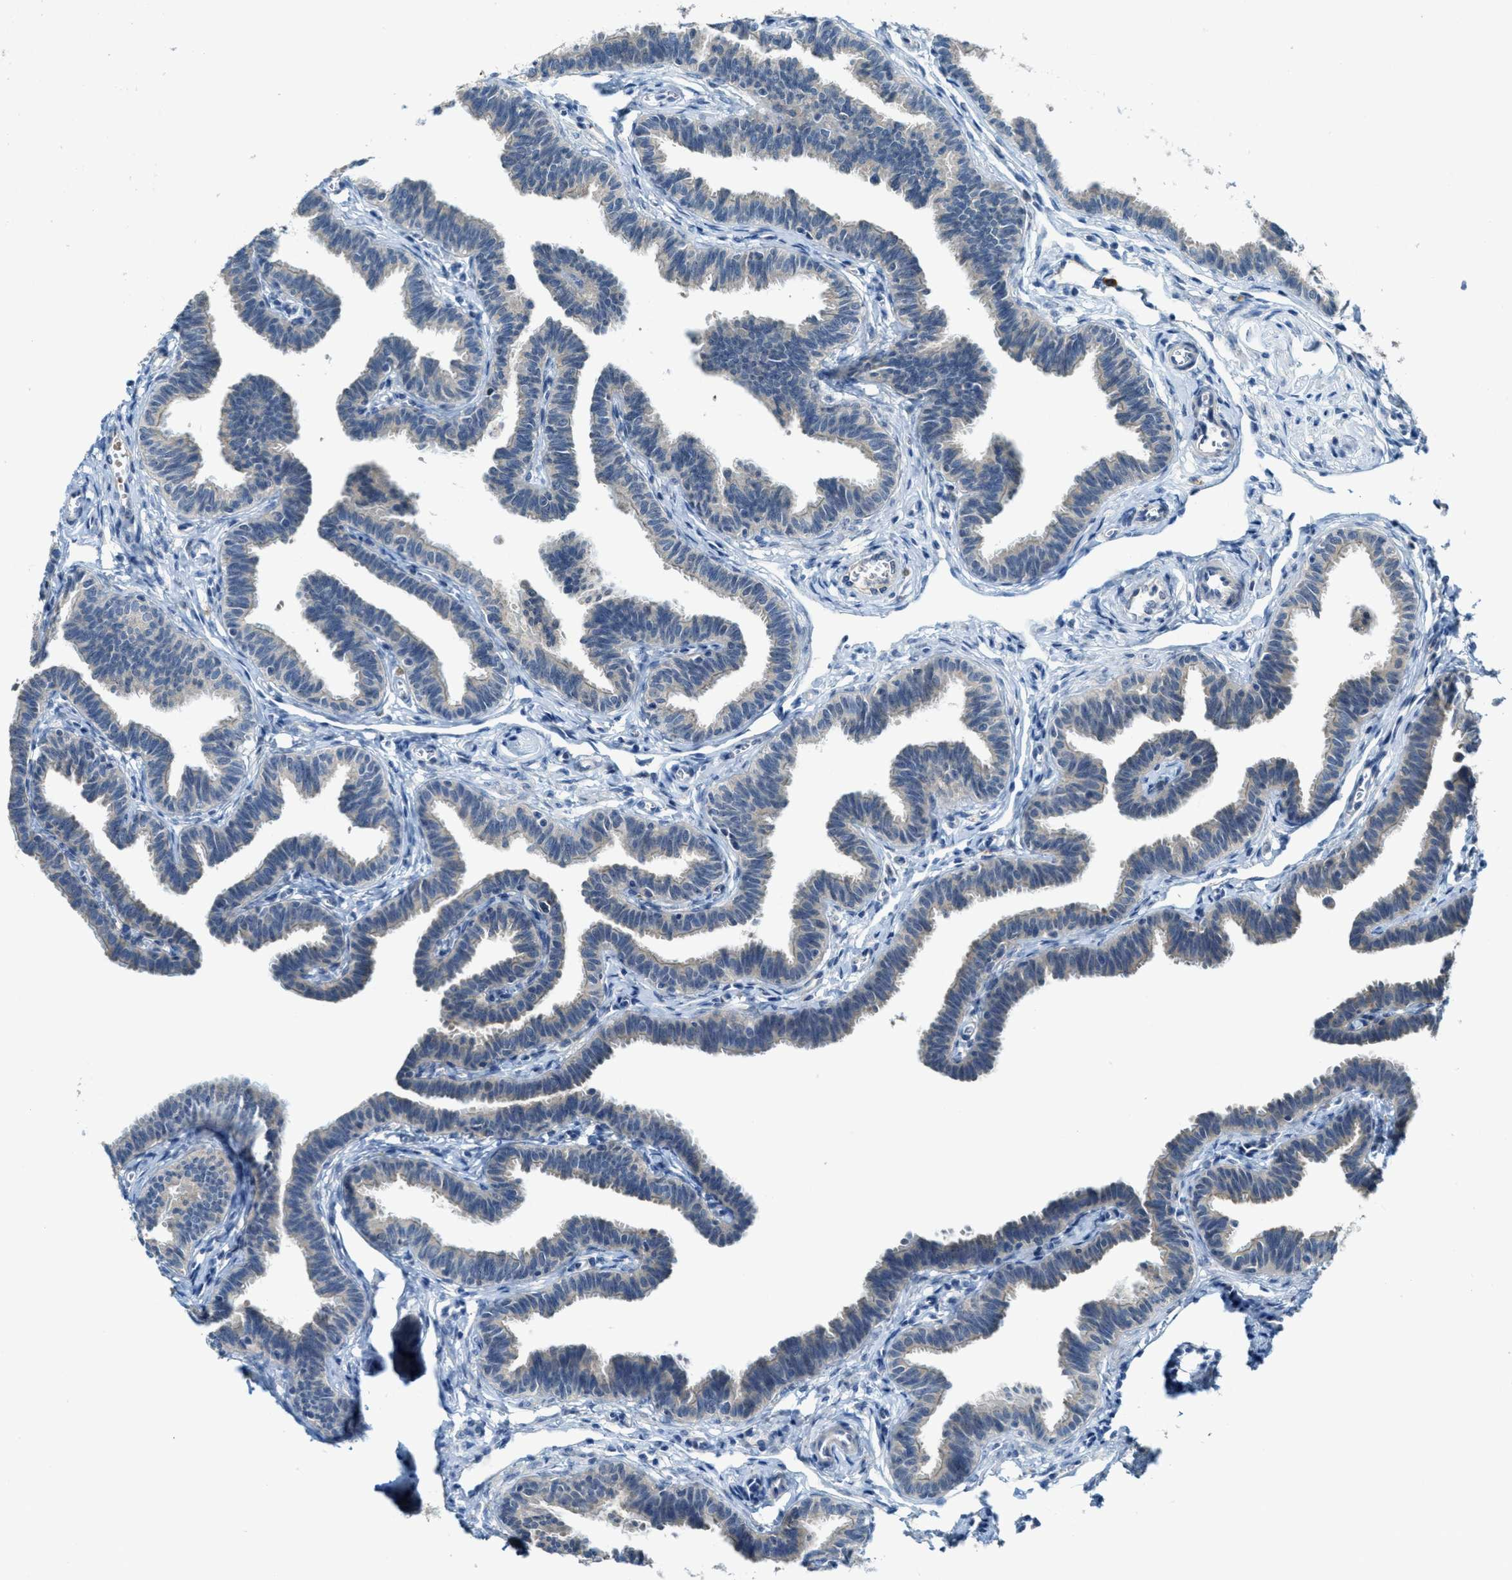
{"staining": {"intensity": "moderate", "quantity": "25%-75%", "location": "cytoplasmic/membranous"}, "tissue": "fallopian tube", "cell_type": "Glandular cells", "image_type": "normal", "snomed": [{"axis": "morphology", "description": "Normal tissue, NOS"}, {"axis": "topography", "description": "Fallopian tube"}, {"axis": "topography", "description": "Ovary"}], "caption": "Immunohistochemistry photomicrograph of unremarkable human fallopian tube stained for a protein (brown), which exhibits medium levels of moderate cytoplasmic/membranous expression in about 25%-75% of glandular cells.", "gene": "CDON", "patient": {"sex": "female", "age": 23}}